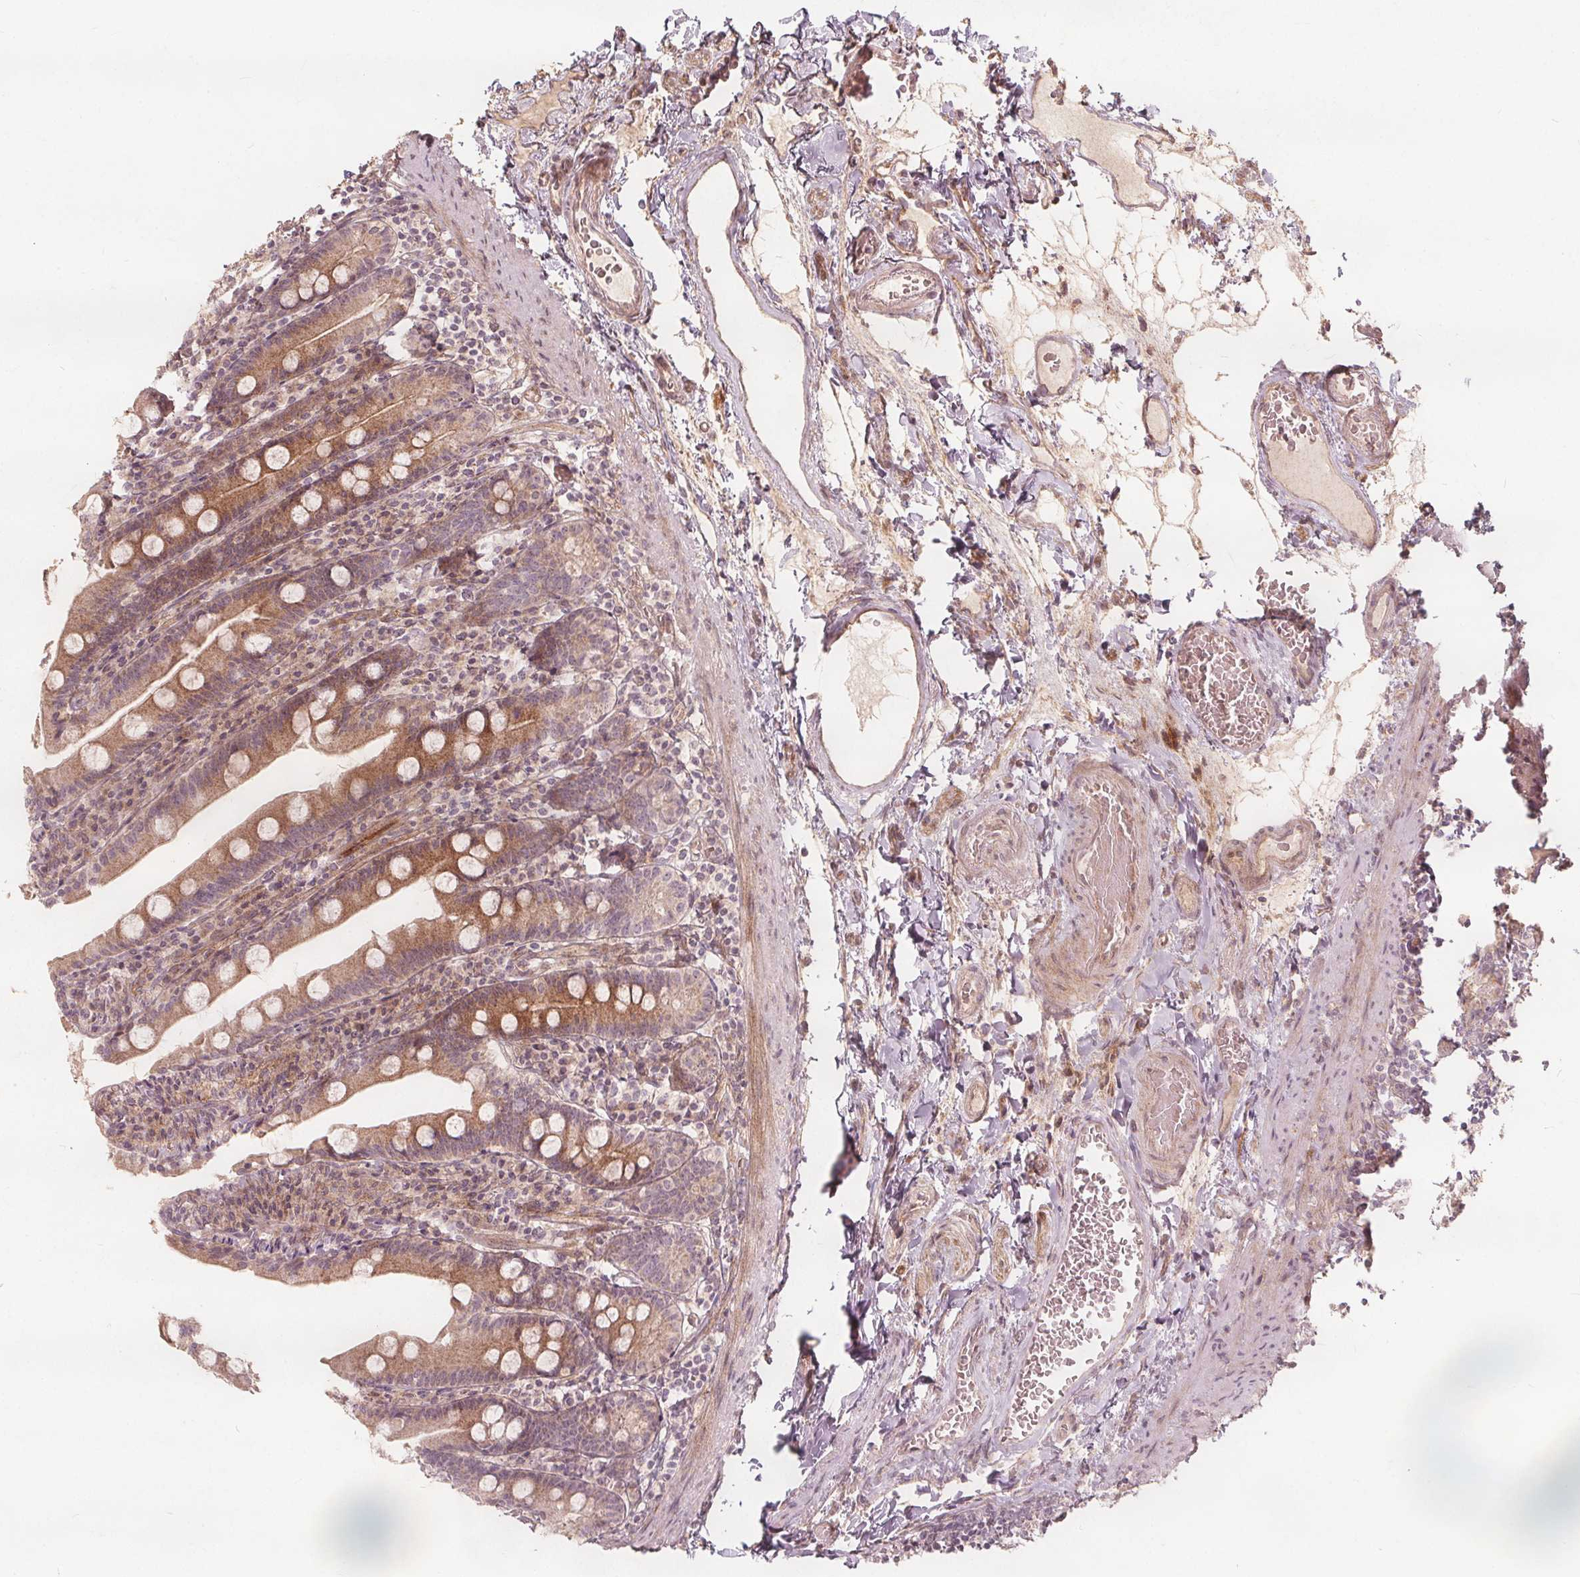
{"staining": {"intensity": "moderate", "quantity": ">75%", "location": "cytoplasmic/membranous"}, "tissue": "duodenum", "cell_type": "Glandular cells", "image_type": "normal", "snomed": [{"axis": "morphology", "description": "Normal tissue, NOS"}, {"axis": "topography", "description": "Duodenum"}], "caption": "This histopathology image shows IHC staining of benign duodenum, with medium moderate cytoplasmic/membranous positivity in approximately >75% of glandular cells.", "gene": "PTPRT", "patient": {"sex": "female", "age": 67}}